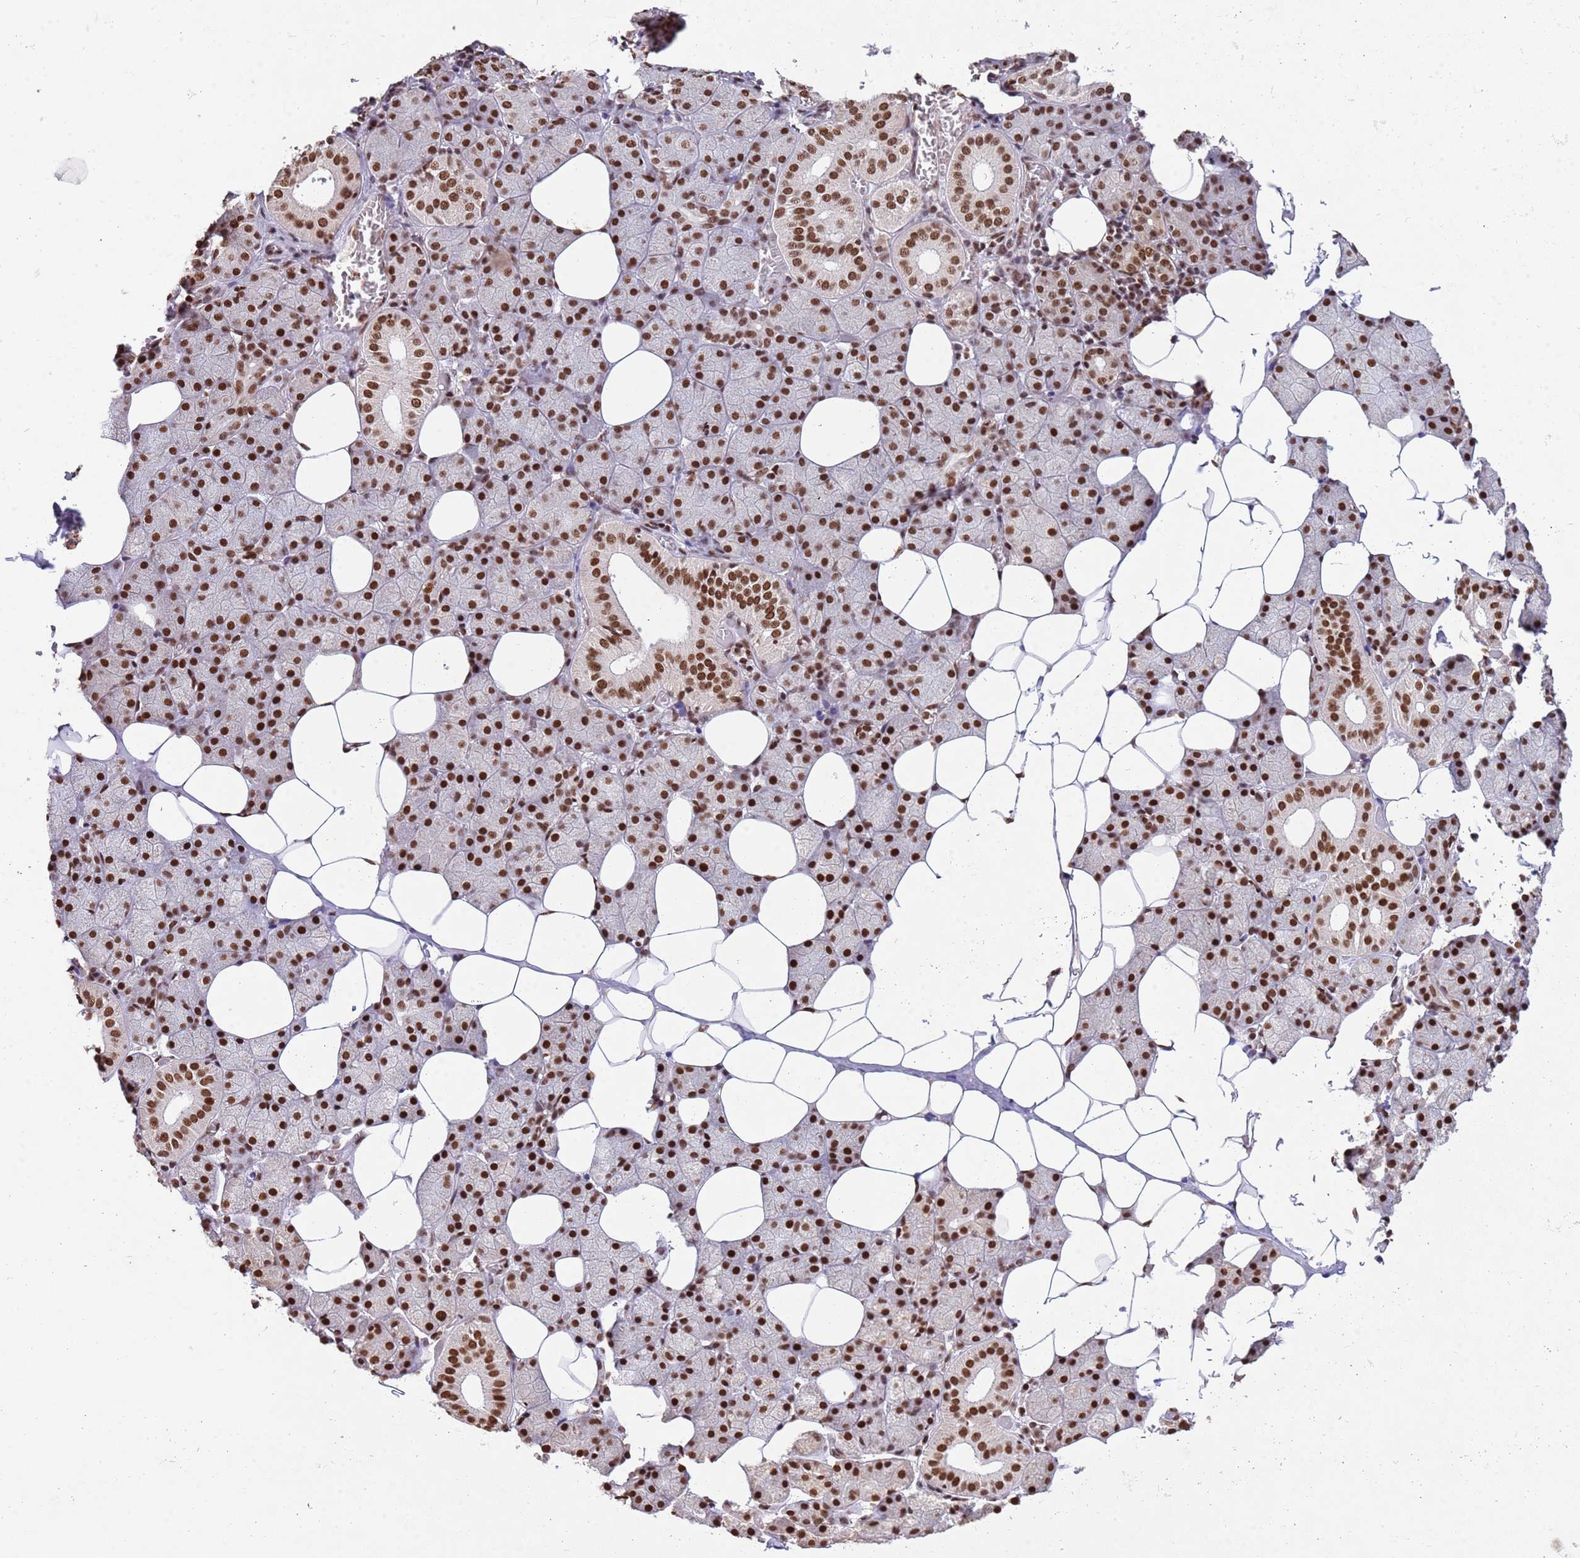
{"staining": {"intensity": "moderate", "quantity": ">75%", "location": "nuclear"}, "tissue": "salivary gland", "cell_type": "Glandular cells", "image_type": "normal", "snomed": [{"axis": "morphology", "description": "Normal tissue, NOS"}, {"axis": "topography", "description": "Salivary gland"}], "caption": "IHC image of unremarkable salivary gland: salivary gland stained using immunohistochemistry (IHC) shows medium levels of moderate protein expression localized specifically in the nuclear of glandular cells, appearing as a nuclear brown color.", "gene": "ESF1", "patient": {"sex": "female", "age": 33}}